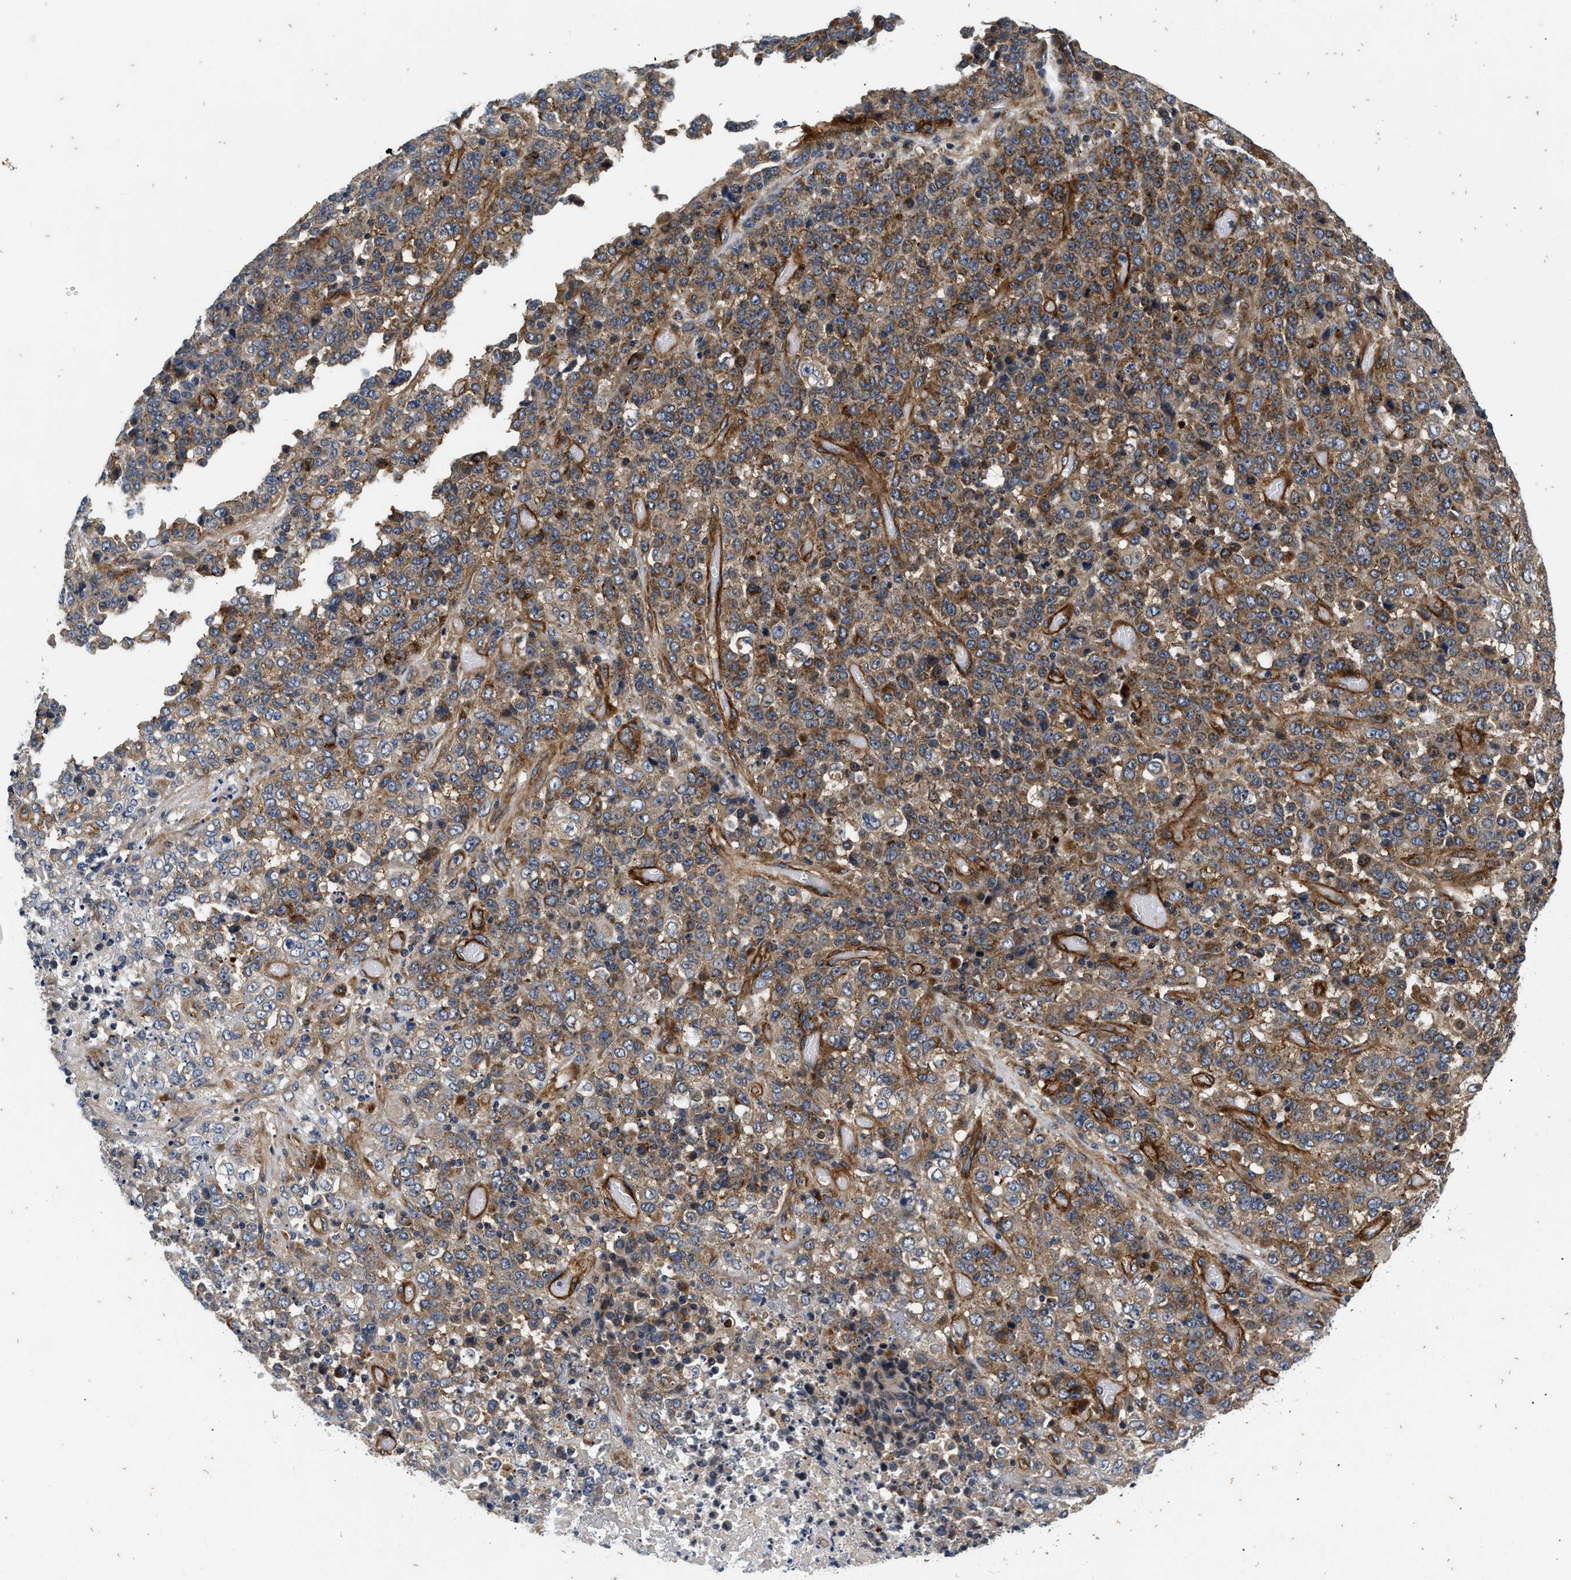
{"staining": {"intensity": "moderate", "quantity": ">75%", "location": "cytoplasmic/membranous"}, "tissue": "stomach cancer", "cell_type": "Tumor cells", "image_type": "cancer", "snomed": [{"axis": "morphology", "description": "Adenocarcinoma, NOS"}, {"axis": "topography", "description": "Stomach"}], "caption": "Moderate cytoplasmic/membranous protein staining is appreciated in approximately >75% of tumor cells in adenocarcinoma (stomach).", "gene": "NME6", "patient": {"sex": "female", "age": 73}}